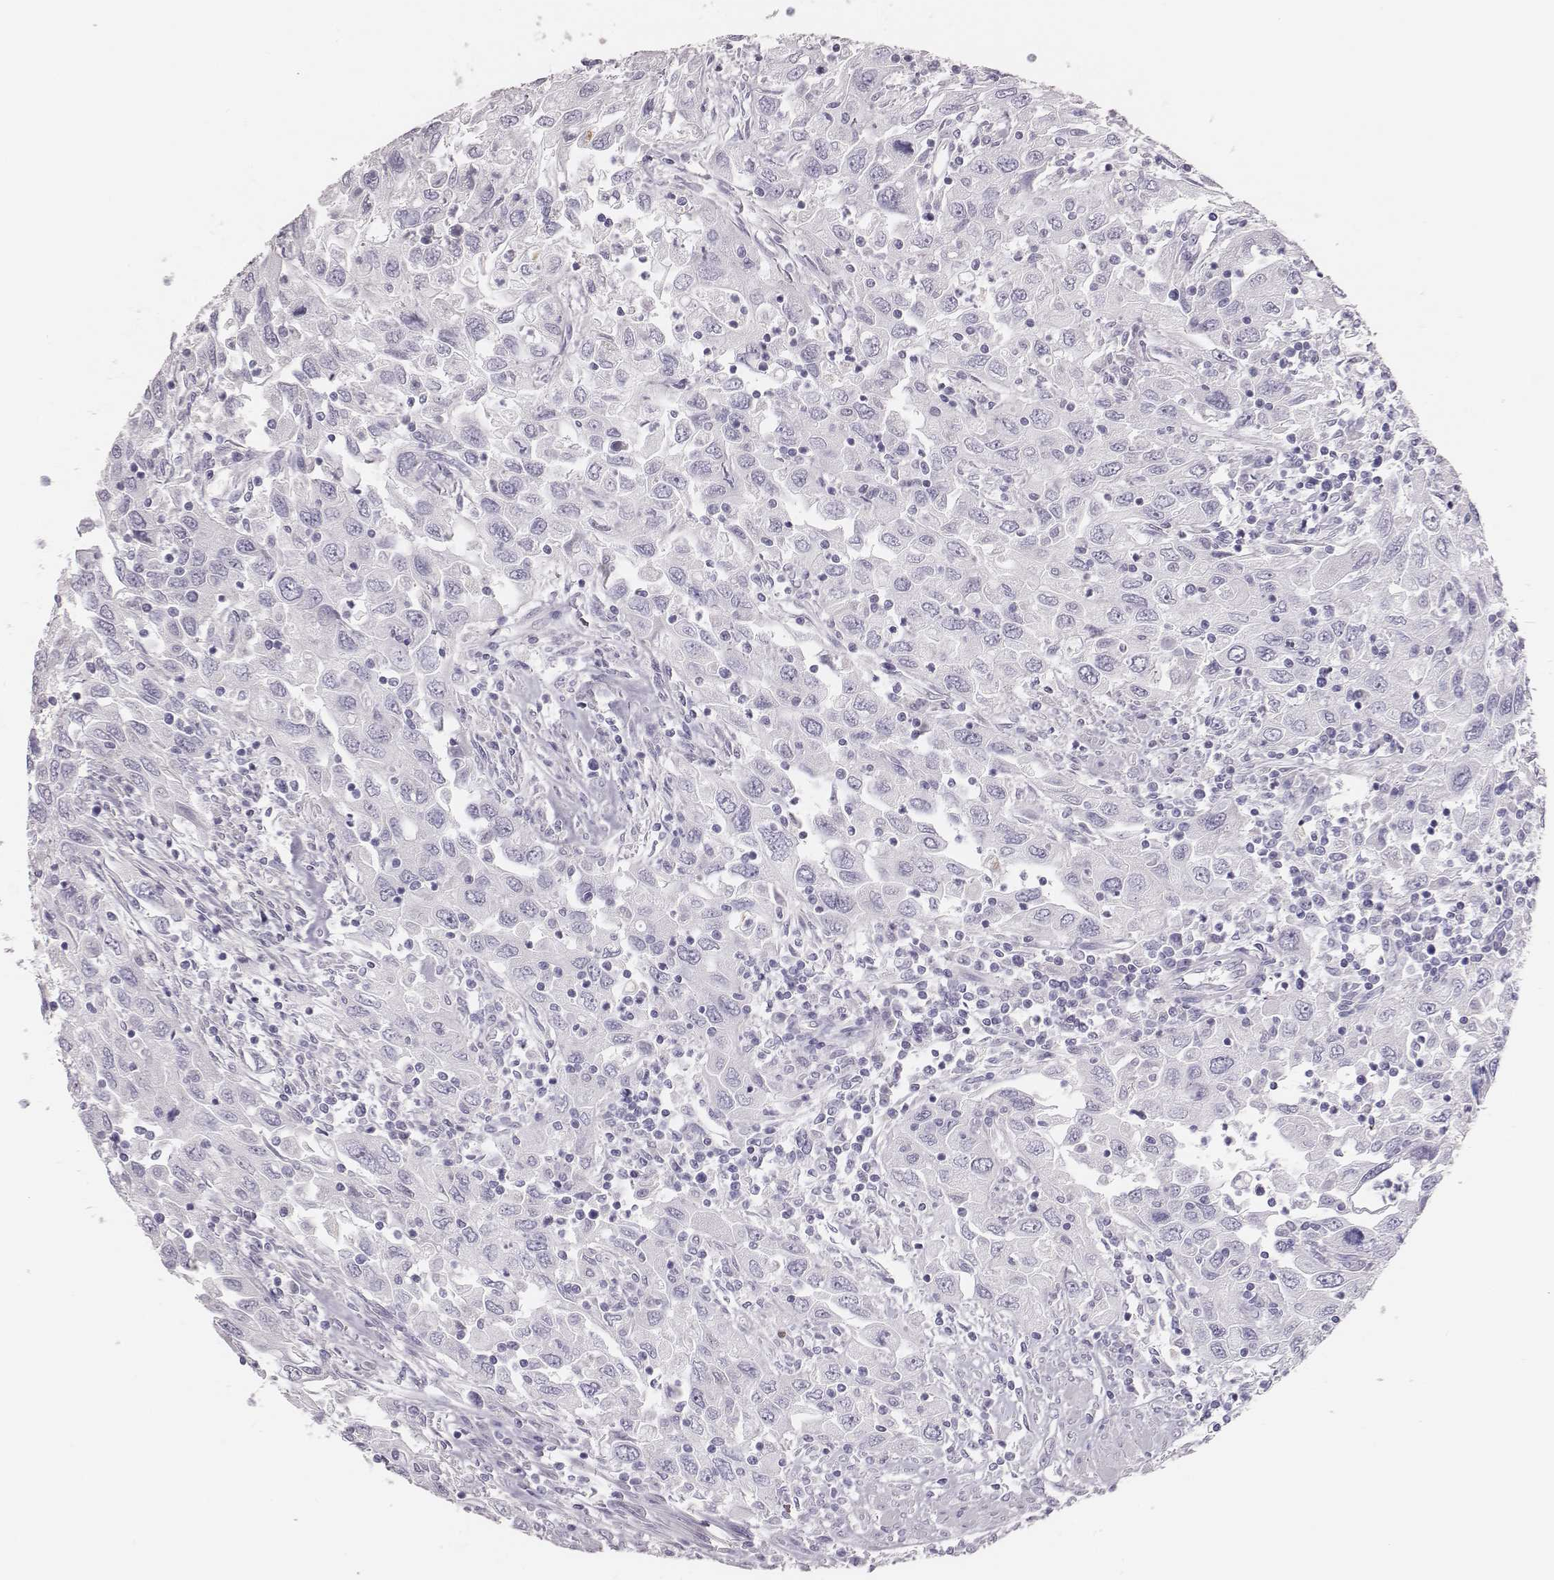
{"staining": {"intensity": "negative", "quantity": "none", "location": "none"}, "tissue": "urothelial cancer", "cell_type": "Tumor cells", "image_type": "cancer", "snomed": [{"axis": "morphology", "description": "Urothelial carcinoma, High grade"}, {"axis": "topography", "description": "Urinary bladder"}], "caption": "DAB (3,3'-diaminobenzidine) immunohistochemical staining of human urothelial carcinoma (high-grade) reveals no significant staining in tumor cells.", "gene": "H1-6", "patient": {"sex": "male", "age": 76}}